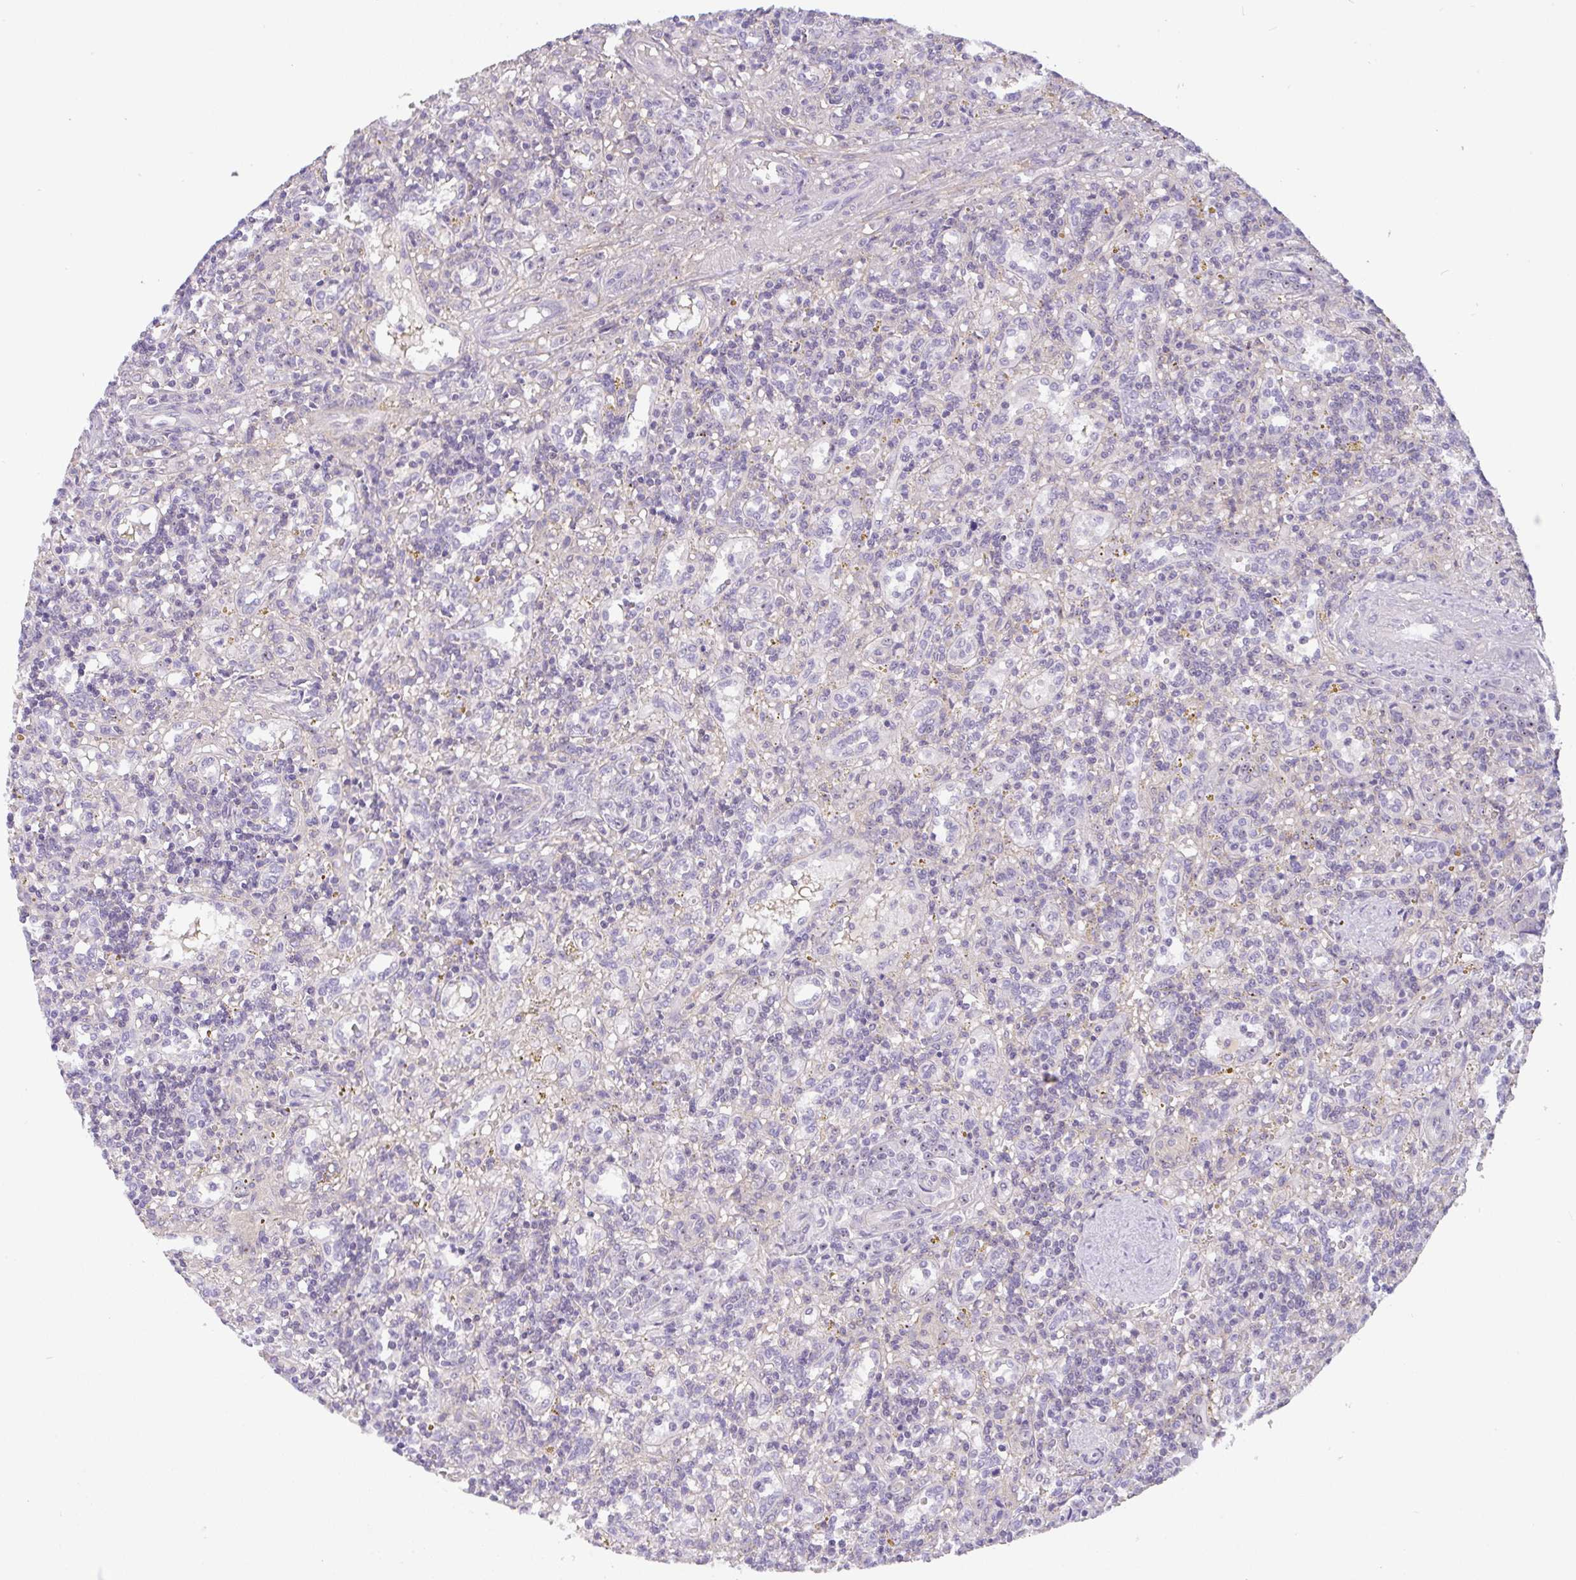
{"staining": {"intensity": "moderate", "quantity": "<25%", "location": "nuclear"}, "tissue": "lymphoma", "cell_type": "Tumor cells", "image_type": "cancer", "snomed": [{"axis": "morphology", "description": "Malignant lymphoma, non-Hodgkin's type, Low grade"}, {"axis": "topography", "description": "Spleen"}], "caption": "Human lymphoma stained for a protein (brown) exhibits moderate nuclear positive positivity in about <25% of tumor cells.", "gene": "MXRA8", "patient": {"sex": "male", "age": 67}}